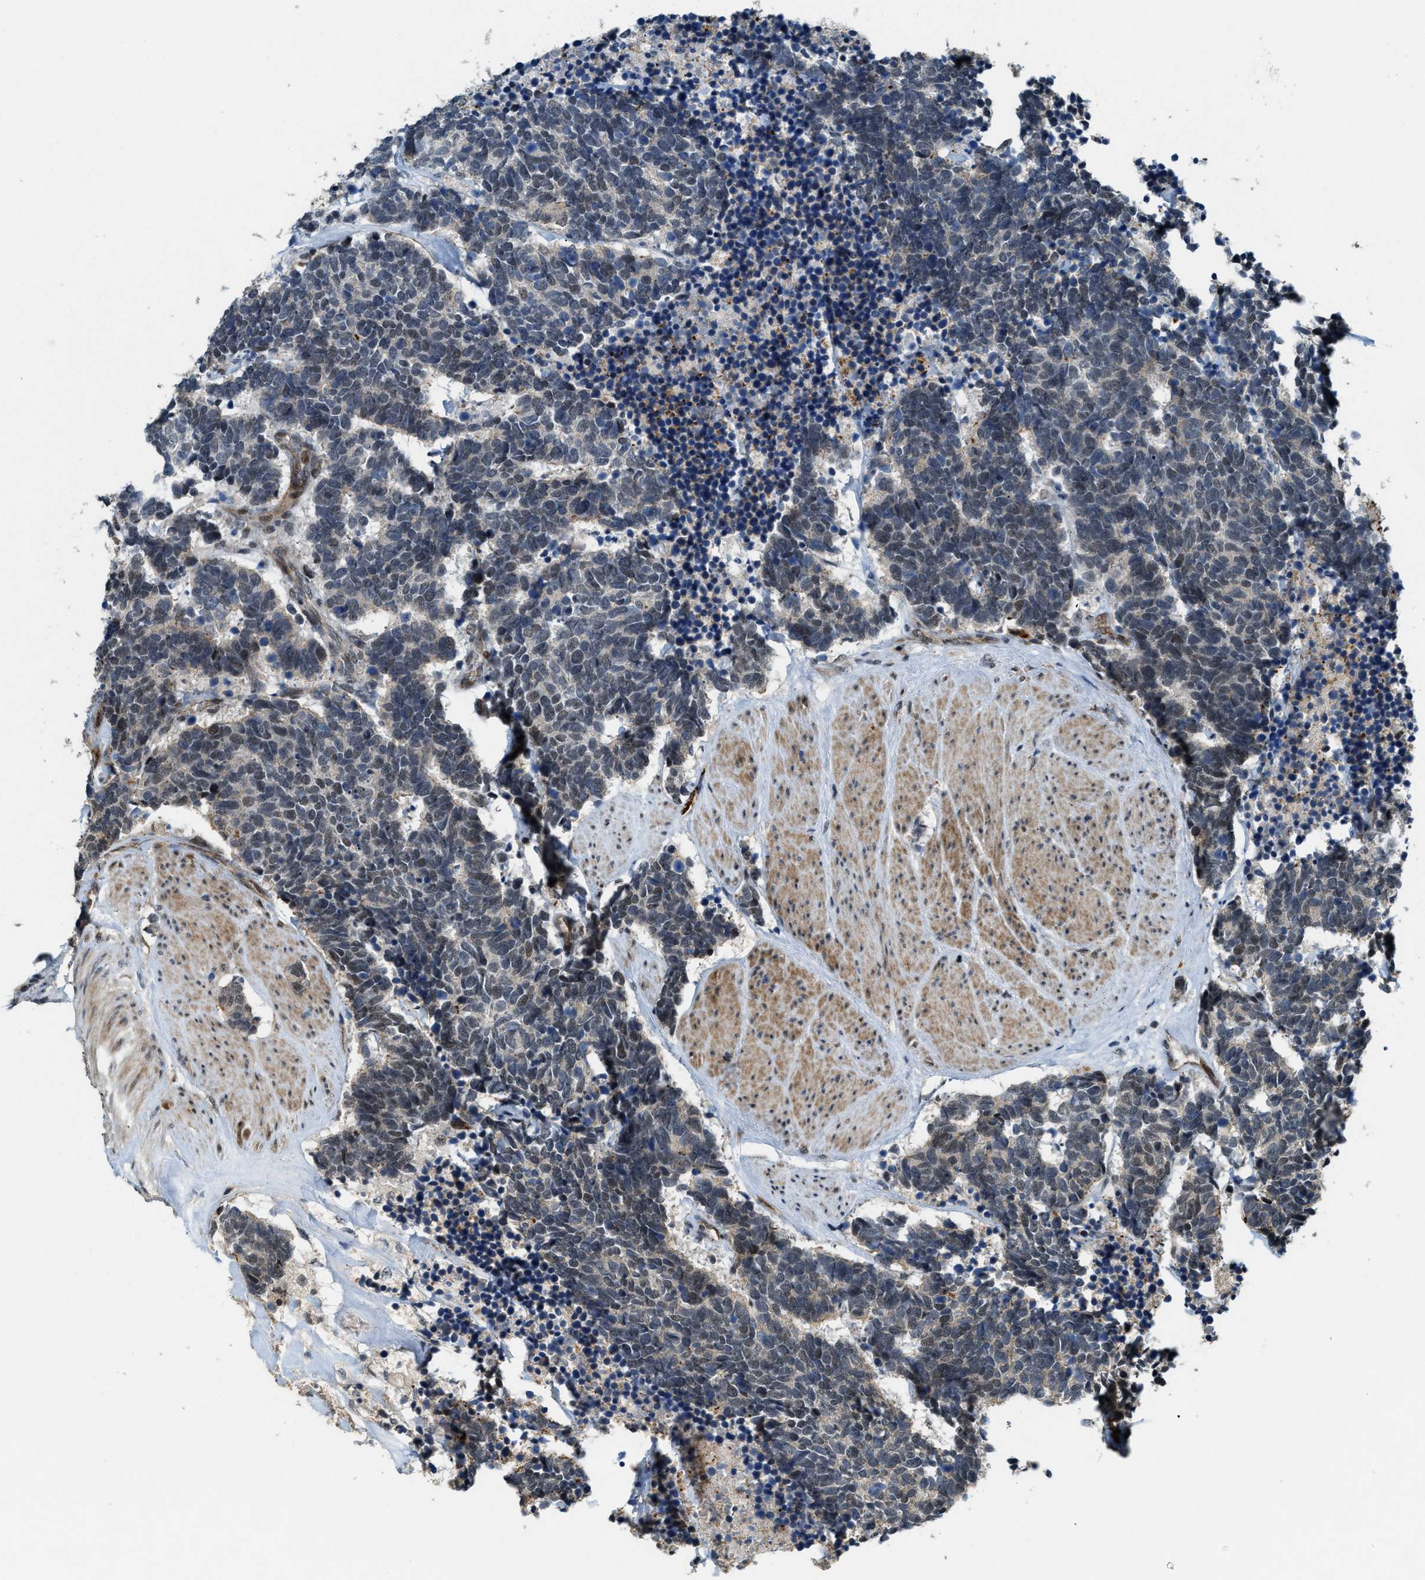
{"staining": {"intensity": "weak", "quantity": "<25%", "location": "cytoplasmic/membranous,nuclear"}, "tissue": "carcinoid", "cell_type": "Tumor cells", "image_type": "cancer", "snomed": [{"axis": "morphology", "description": "Carcinoma, NOS"}, {"axis": "morphology", "description": "Carcinoid, malignant, NOS"}, {"axis": "topography", "description": "Urinary bladder"}], "caption": "Micrograph shows no protein staining in tumor cells of malignant carcinoid tissue. Nuclei are stained in blue.", "gene": "DPF2", "patient": {"sex": "male", "age": 57}}